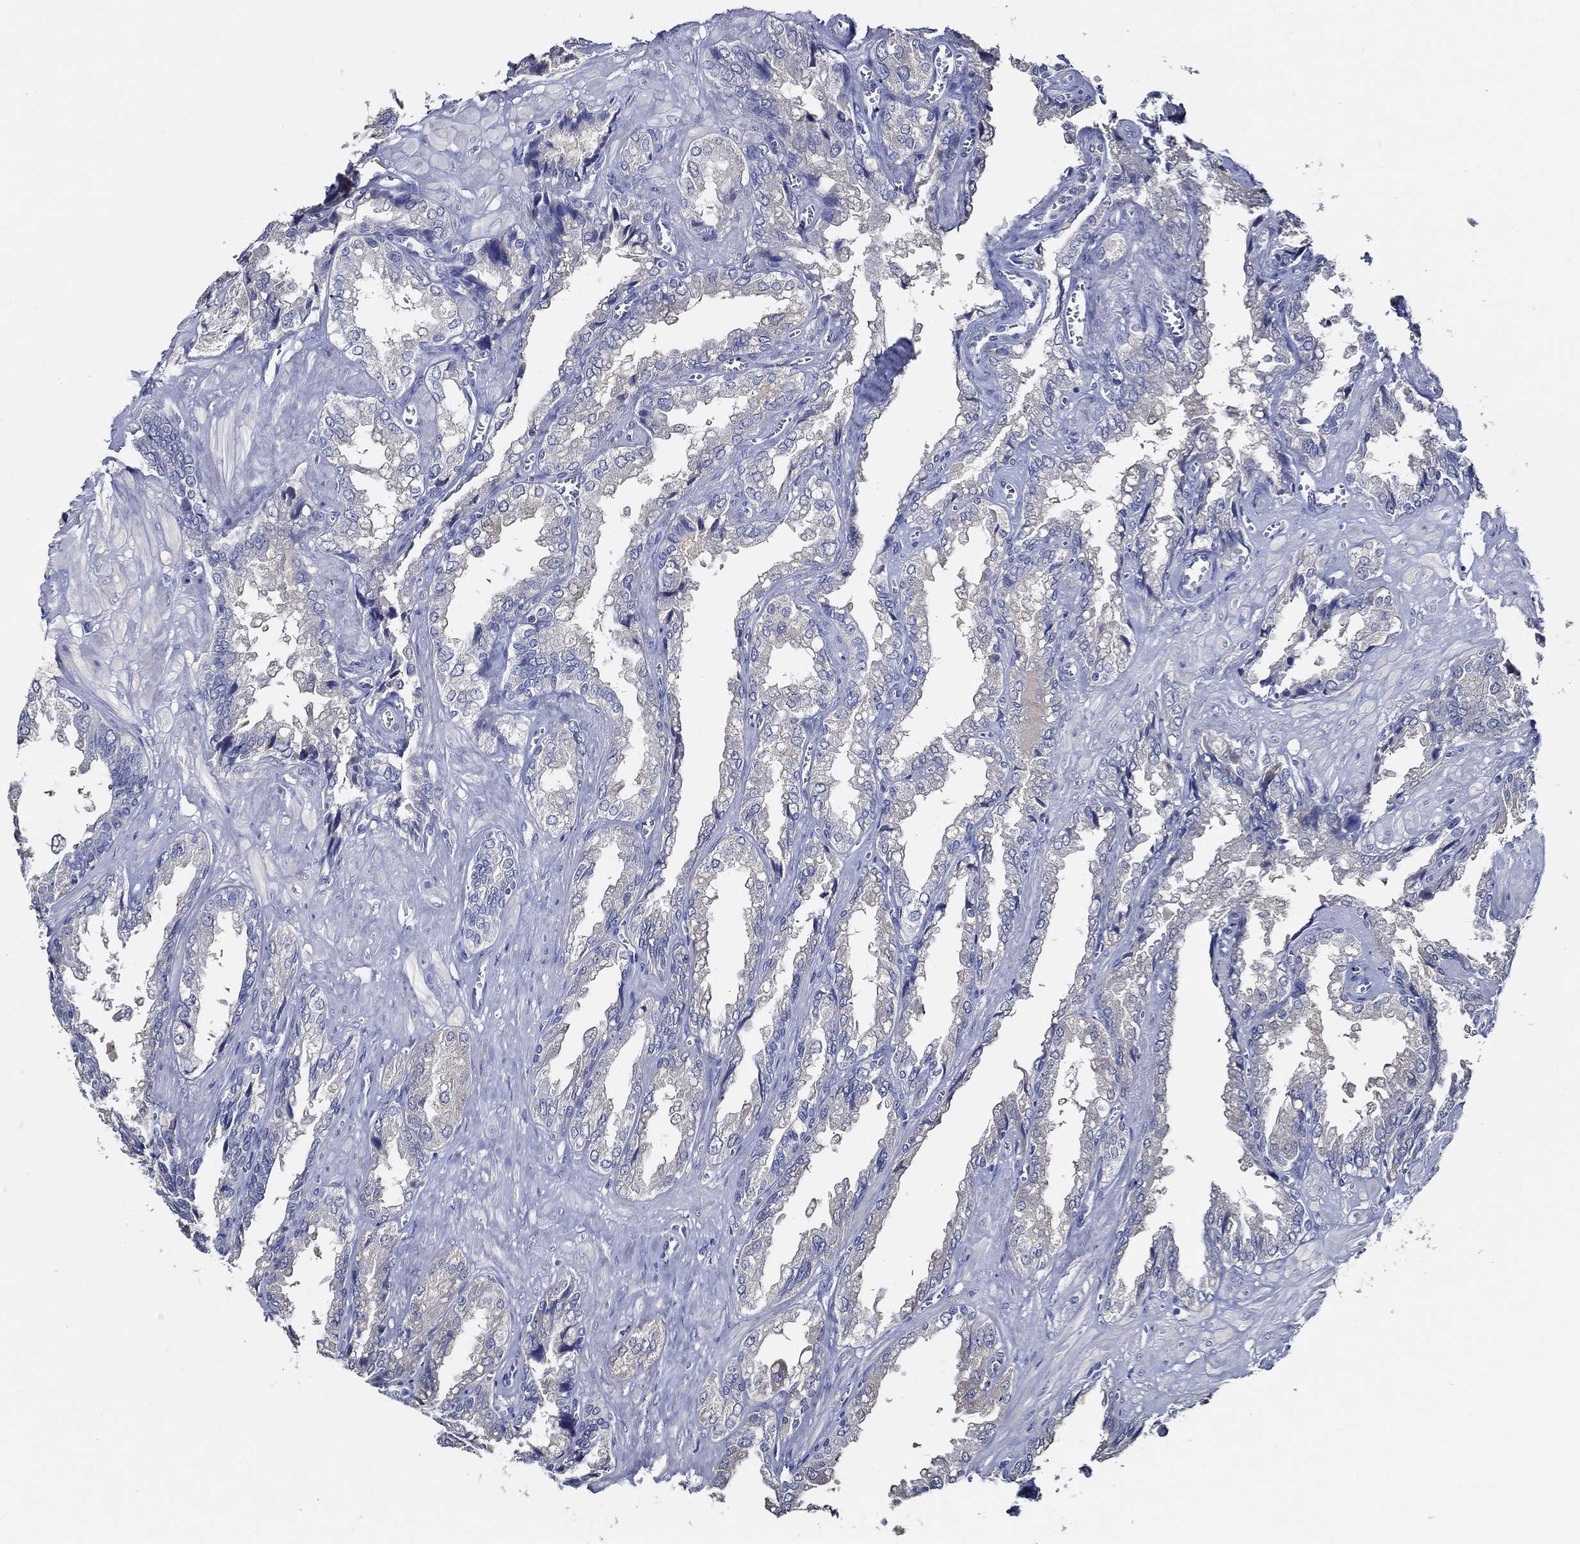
{"staining": {"intensity": "negative", "quantity": "none", "location": "none"}, "tissue": "seminal vesicle", "cell_type": "Glandular cells", "image_type": "normal", "snomed": [{"axis": "morphology", "description": "Normal tissue, NOS"}, {"axis": "topography", "description": "Seminal veicle"}], "caption": "Human seminal vesicle stained for a protein using IHC exhibits no positivity in glandular cells.", "gene": "DOCK3", "patient": {"sex": "male", "age": 67}}